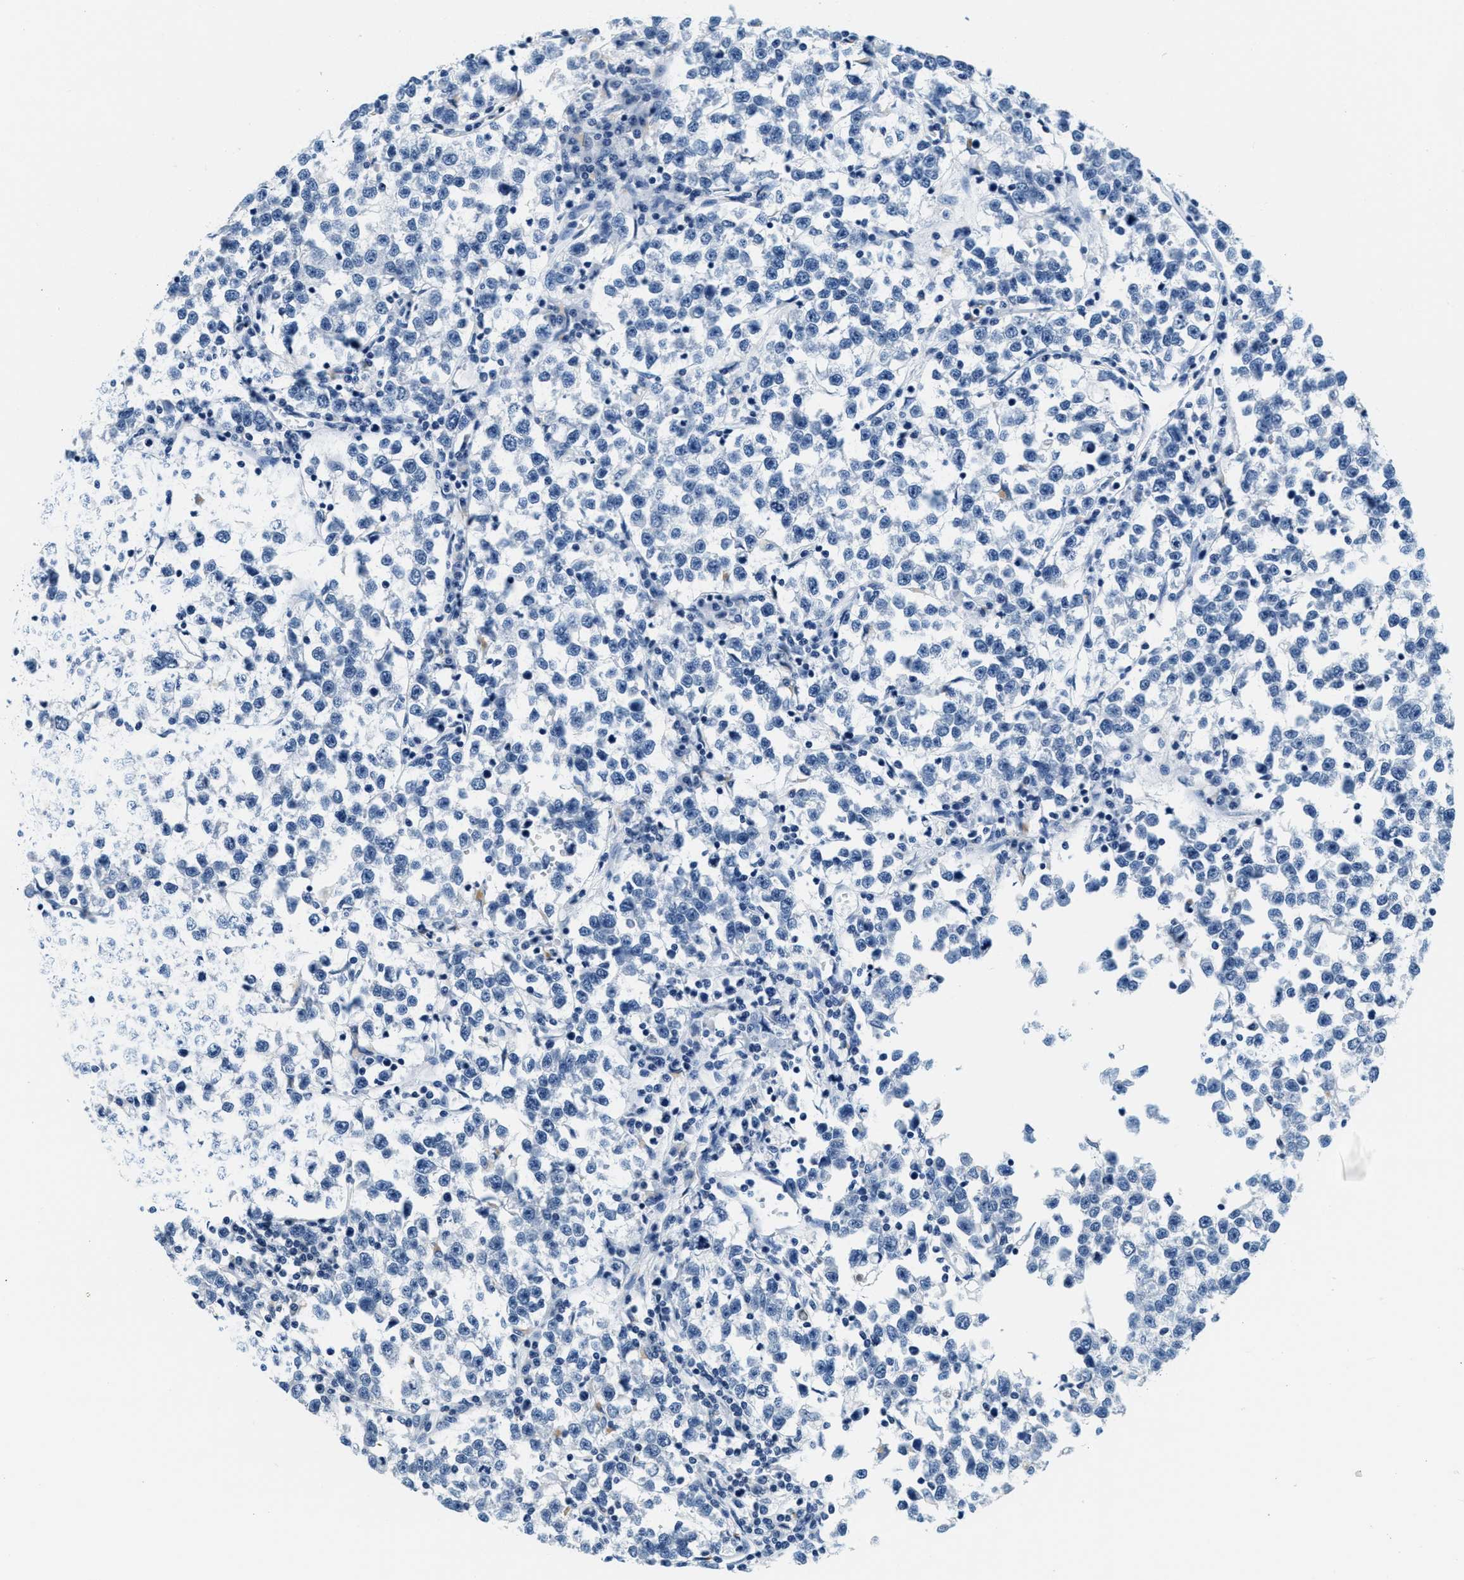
{"staining": {"intensity": "negative", "quantity": "none", "location": "none"}, "tissue": "testis cancer", "cell_type": "Tumor cells", "image_type": "cancer", "snomed": [{"axis": "morphology", "description": "Normal tissue, NOS"}, {"axis": "morphology", "description": "Seminoma, NOS"}, {"axis": "topography", "description": "Testis"}], "caption": "Tumor cells are negative for brown protein staining in testis cancer (seminoma).", "gene": "CA4", "patient": {"sex": "male", "age": 43}}